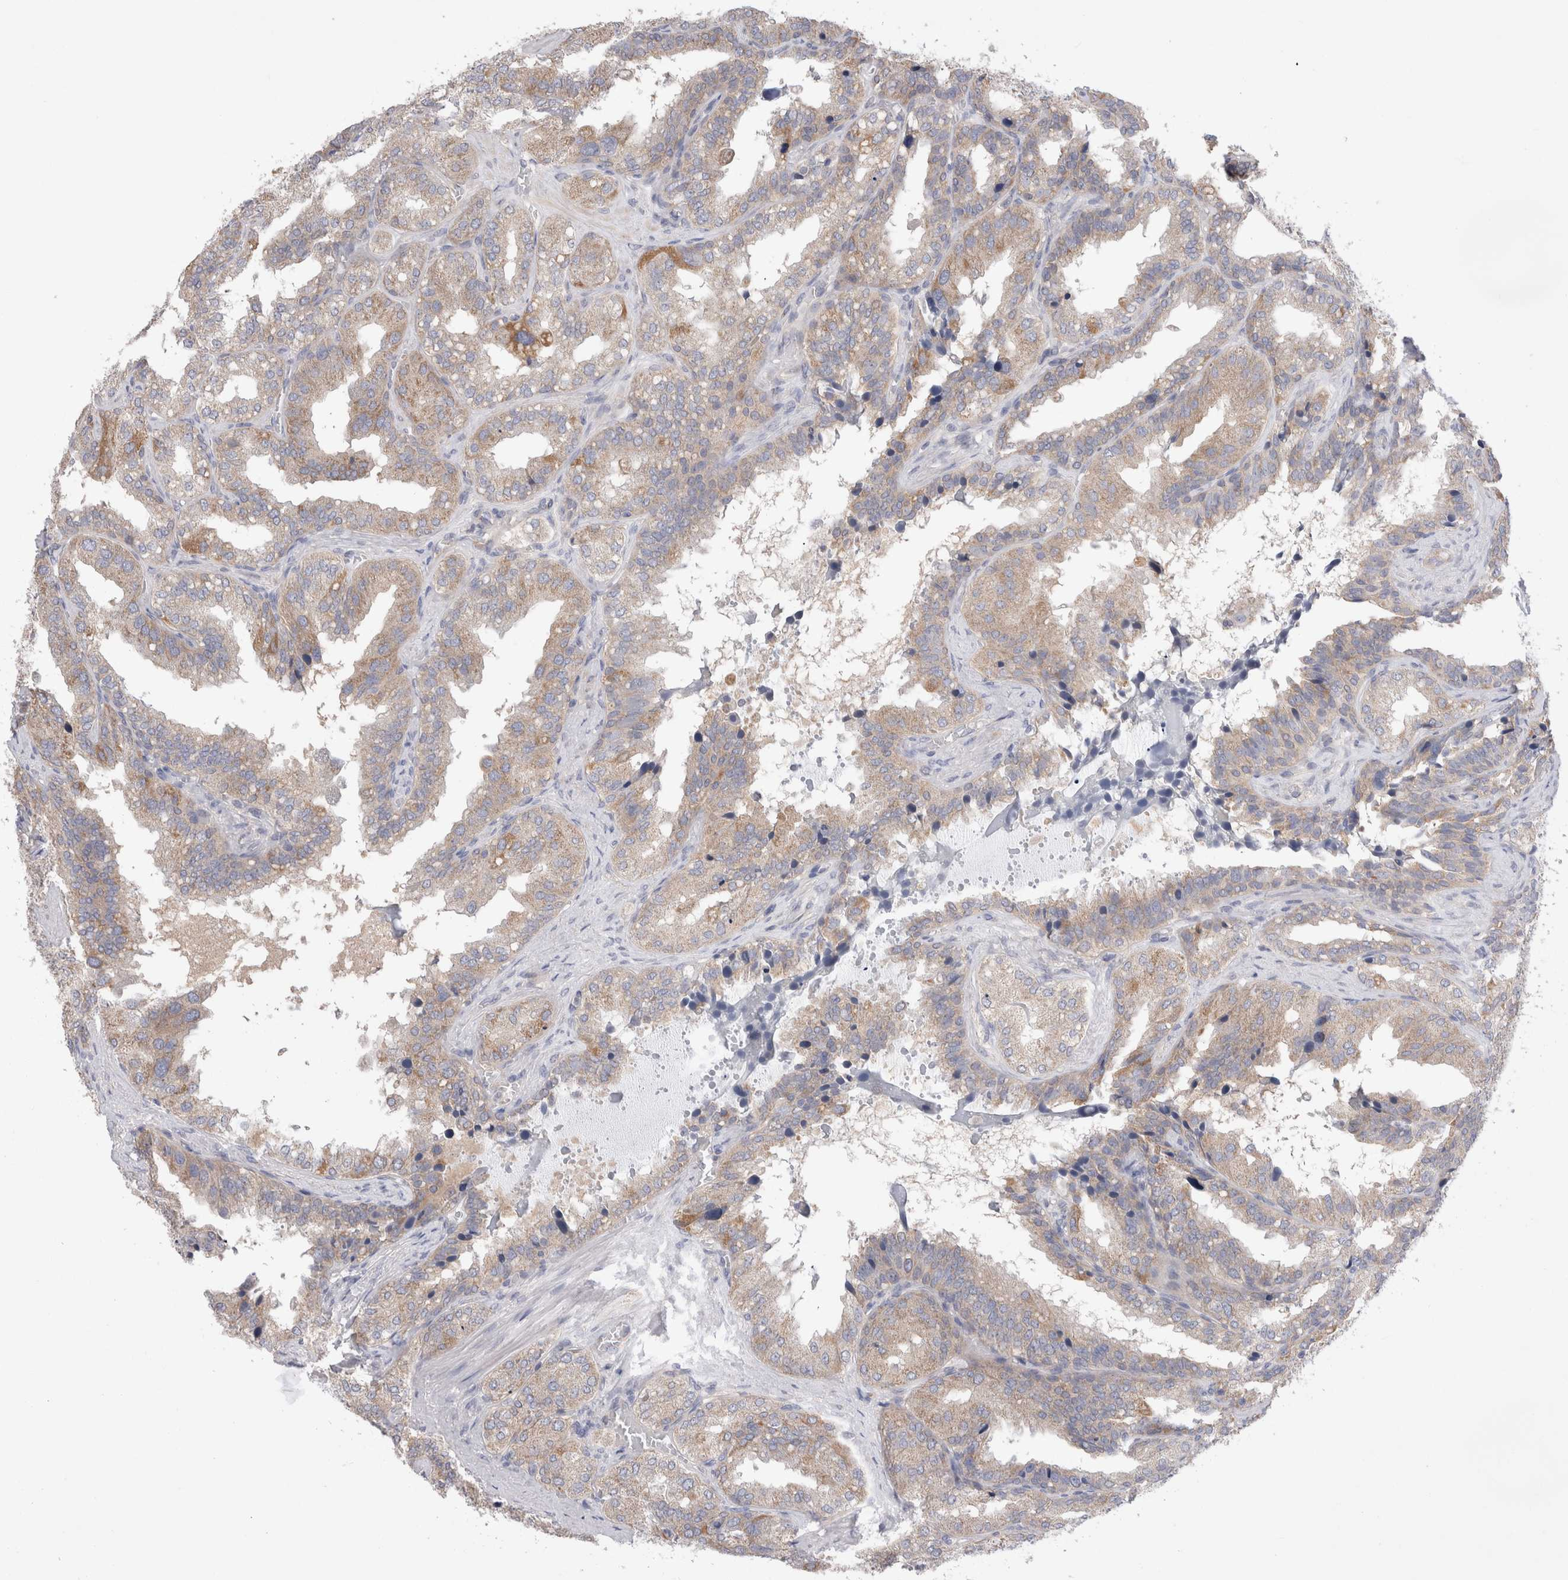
{"staining": {"intensity": "weak", "quantity": "25%-75%", "location": "cytoplasmic/membranous"}, "tissue": "seminal vesicle", "cell_type": "Glandular cells", "image_type": "normal", "snomed": [{"axis": "morphology", "description": "Normal tissue, NOS"}, {"axis": "topography", "description": "Prostate"}, {"axis": "topography", "description": "Seminal veicle"}], "caption": "IHC staining of benign seminal vesicle, which demonstrates low levels of weak cytoplasmic/membranous positivity in about 25%-75% of glandular cells indicating weak cytoplasmic/membranous protein expression. The staining was performed using DAB (3,3'-diaminobenzidine) (brown) for protein detection and nuclei were counterstained in hematoxylin (blue).", "gene": "IFT74", "patient": {"sex": "male", "age": 51}}